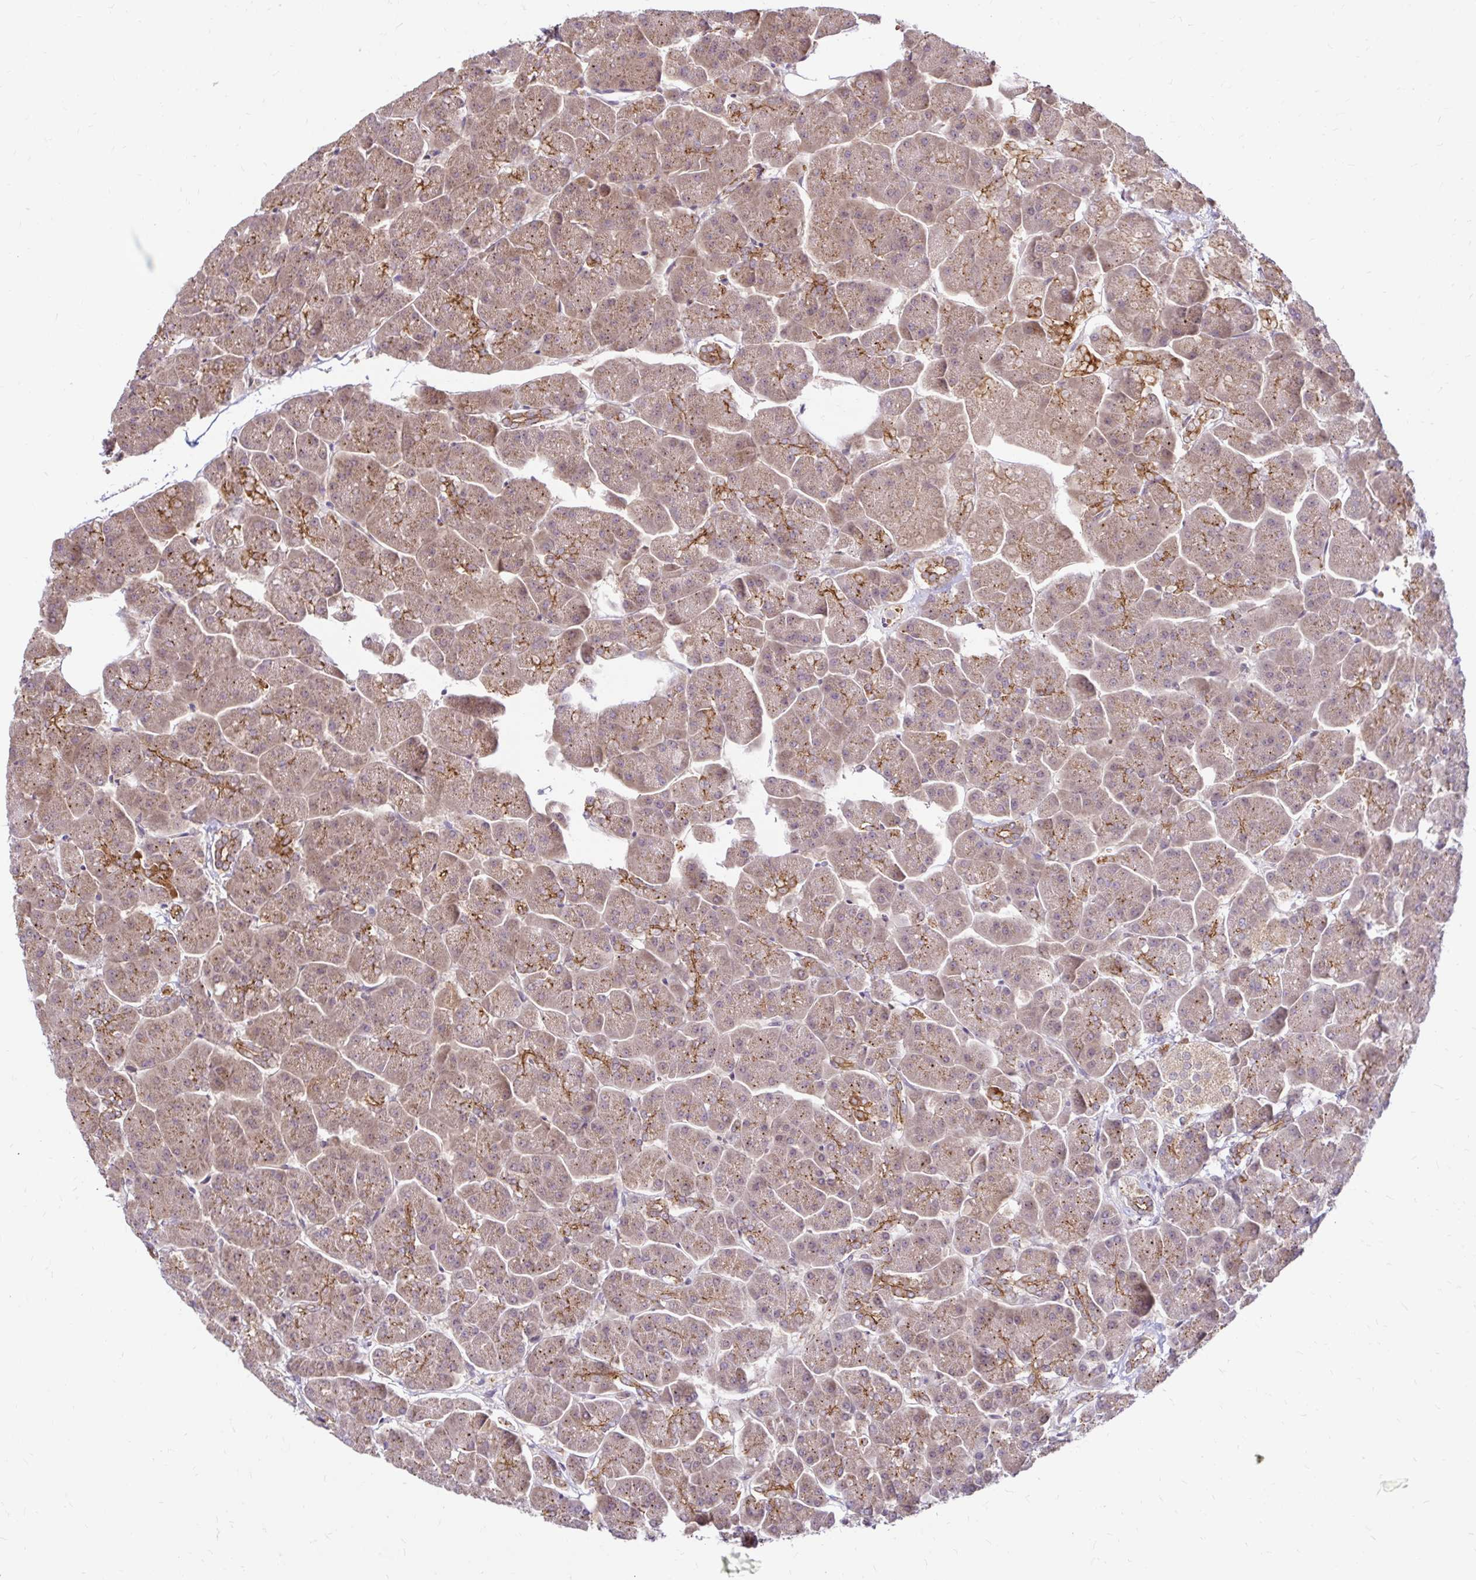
{"staining": {"intensity": "moderate", "quantity": ">75%", "location": "cytoplasmic/membranous"}, "tissue": "pancreas", "cell_type": "Exocrine glandular cells", "image_type": "normal", "snomed": [{"axis": "morphology", "description": "Normal tissue, NOS"}, {"axis": "topography", "description": "Pancreas"}, {"axis": "topography", "description": "Peripheral nerve tissue"}], "caption": "The immunohistochemical stain shows moderate cytoplasmic/membranous expression in exocrine glandular cells of benign pancreas.", "gene": "ARHGEF37", "patient": {"sex": "male", "age": 54}}